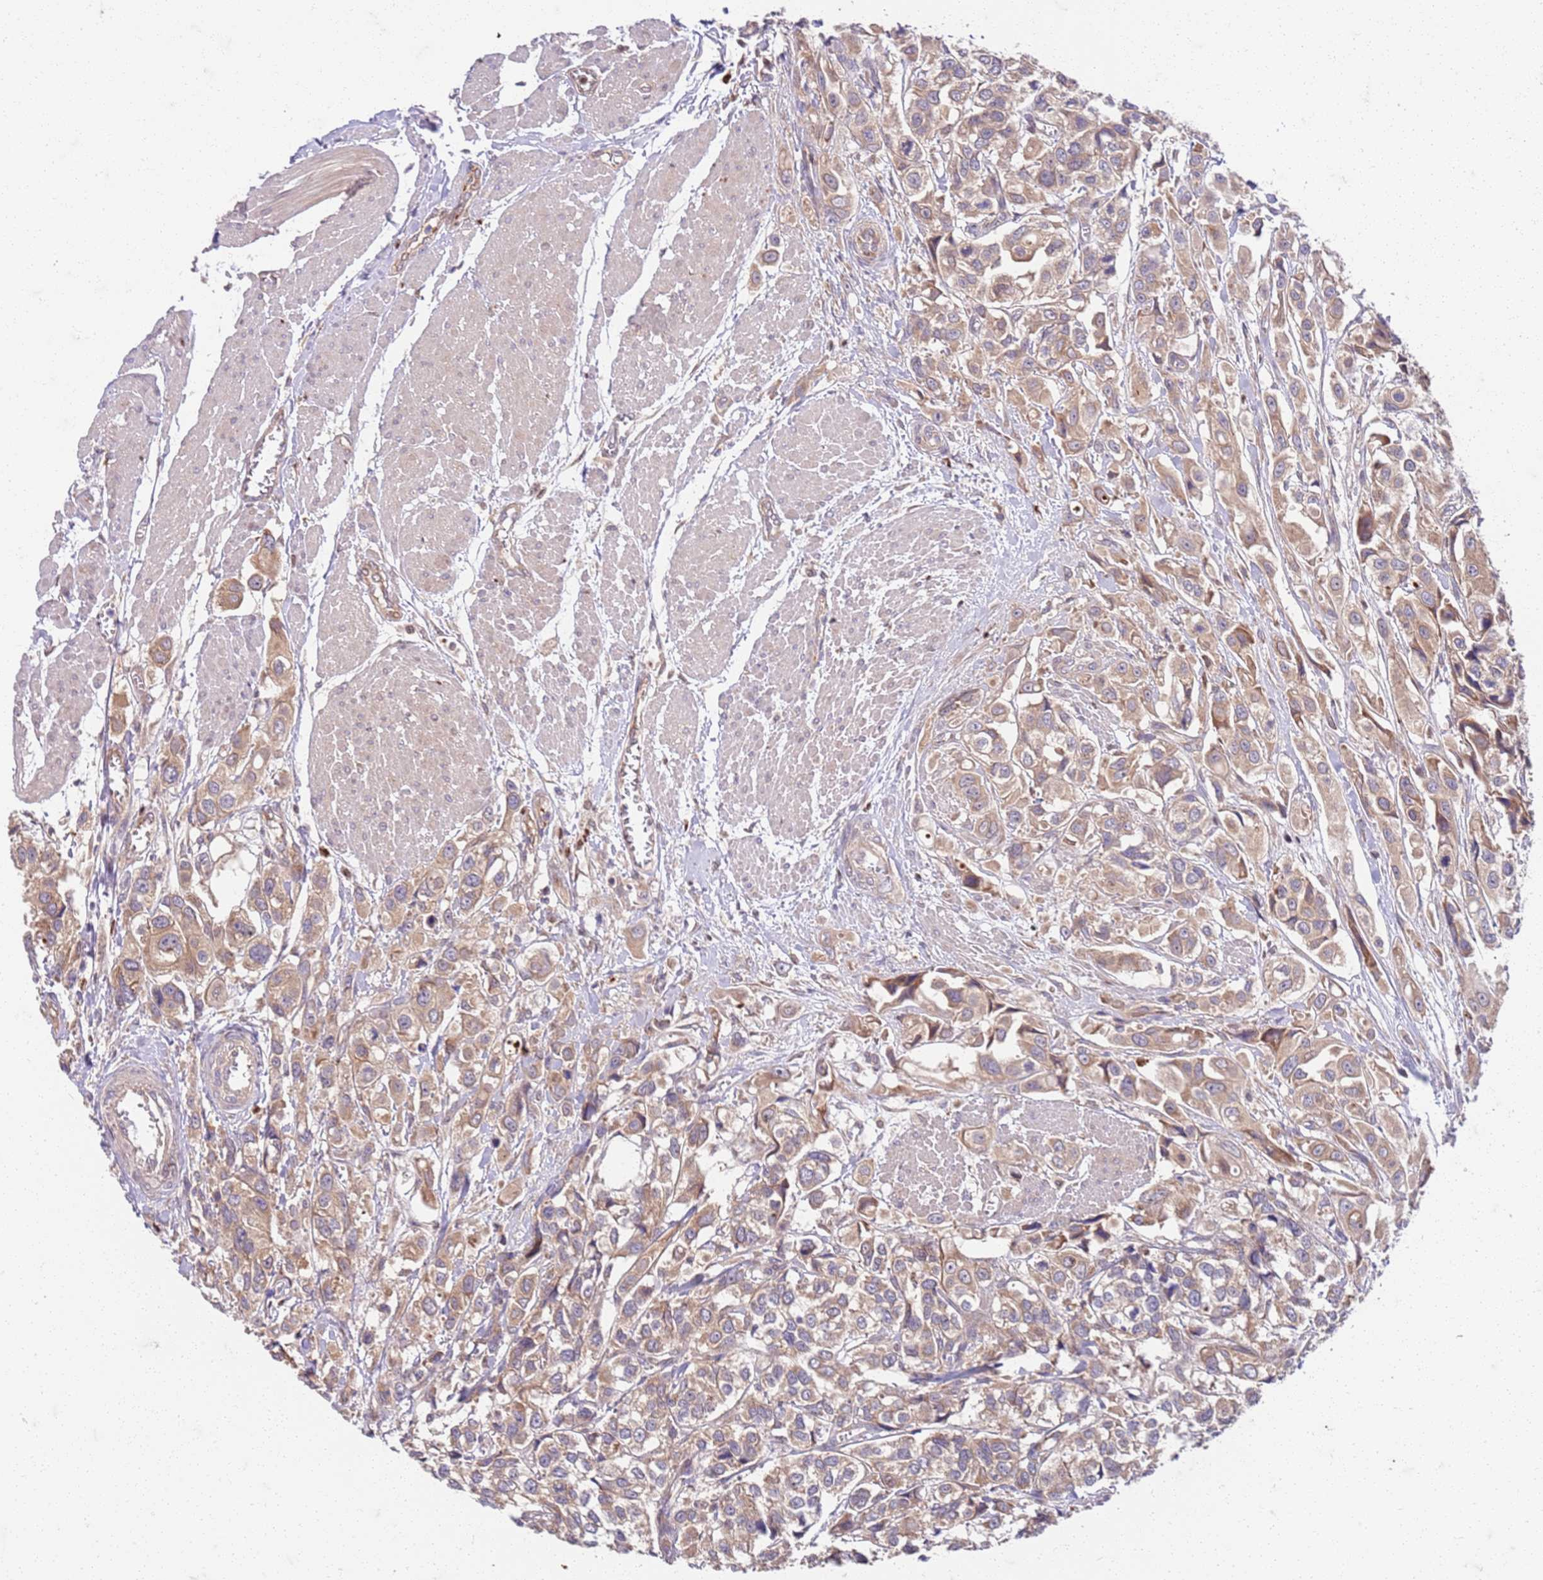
{"staining": {"intensity": "weak", "quantity": ">75%", "location": "cytoplasmic/membranous"}, "tissue": "urothelial cancer", "cell_type": "Tumor cells", "image_type": "cancer", "snomed": [{"axis": "morphology", "description": "Urothelial carcinoma, High grade"}, {"axis": "topography", "description": "Urinary bladder"}], "caption": "Protein expression analysis of human urothelial cancer reveals weak cytoplasmic/membranous staining in approximately >75% of tumor cells.", "gene": "OSBP", "patient": {"sex": "male", "age": 67}}